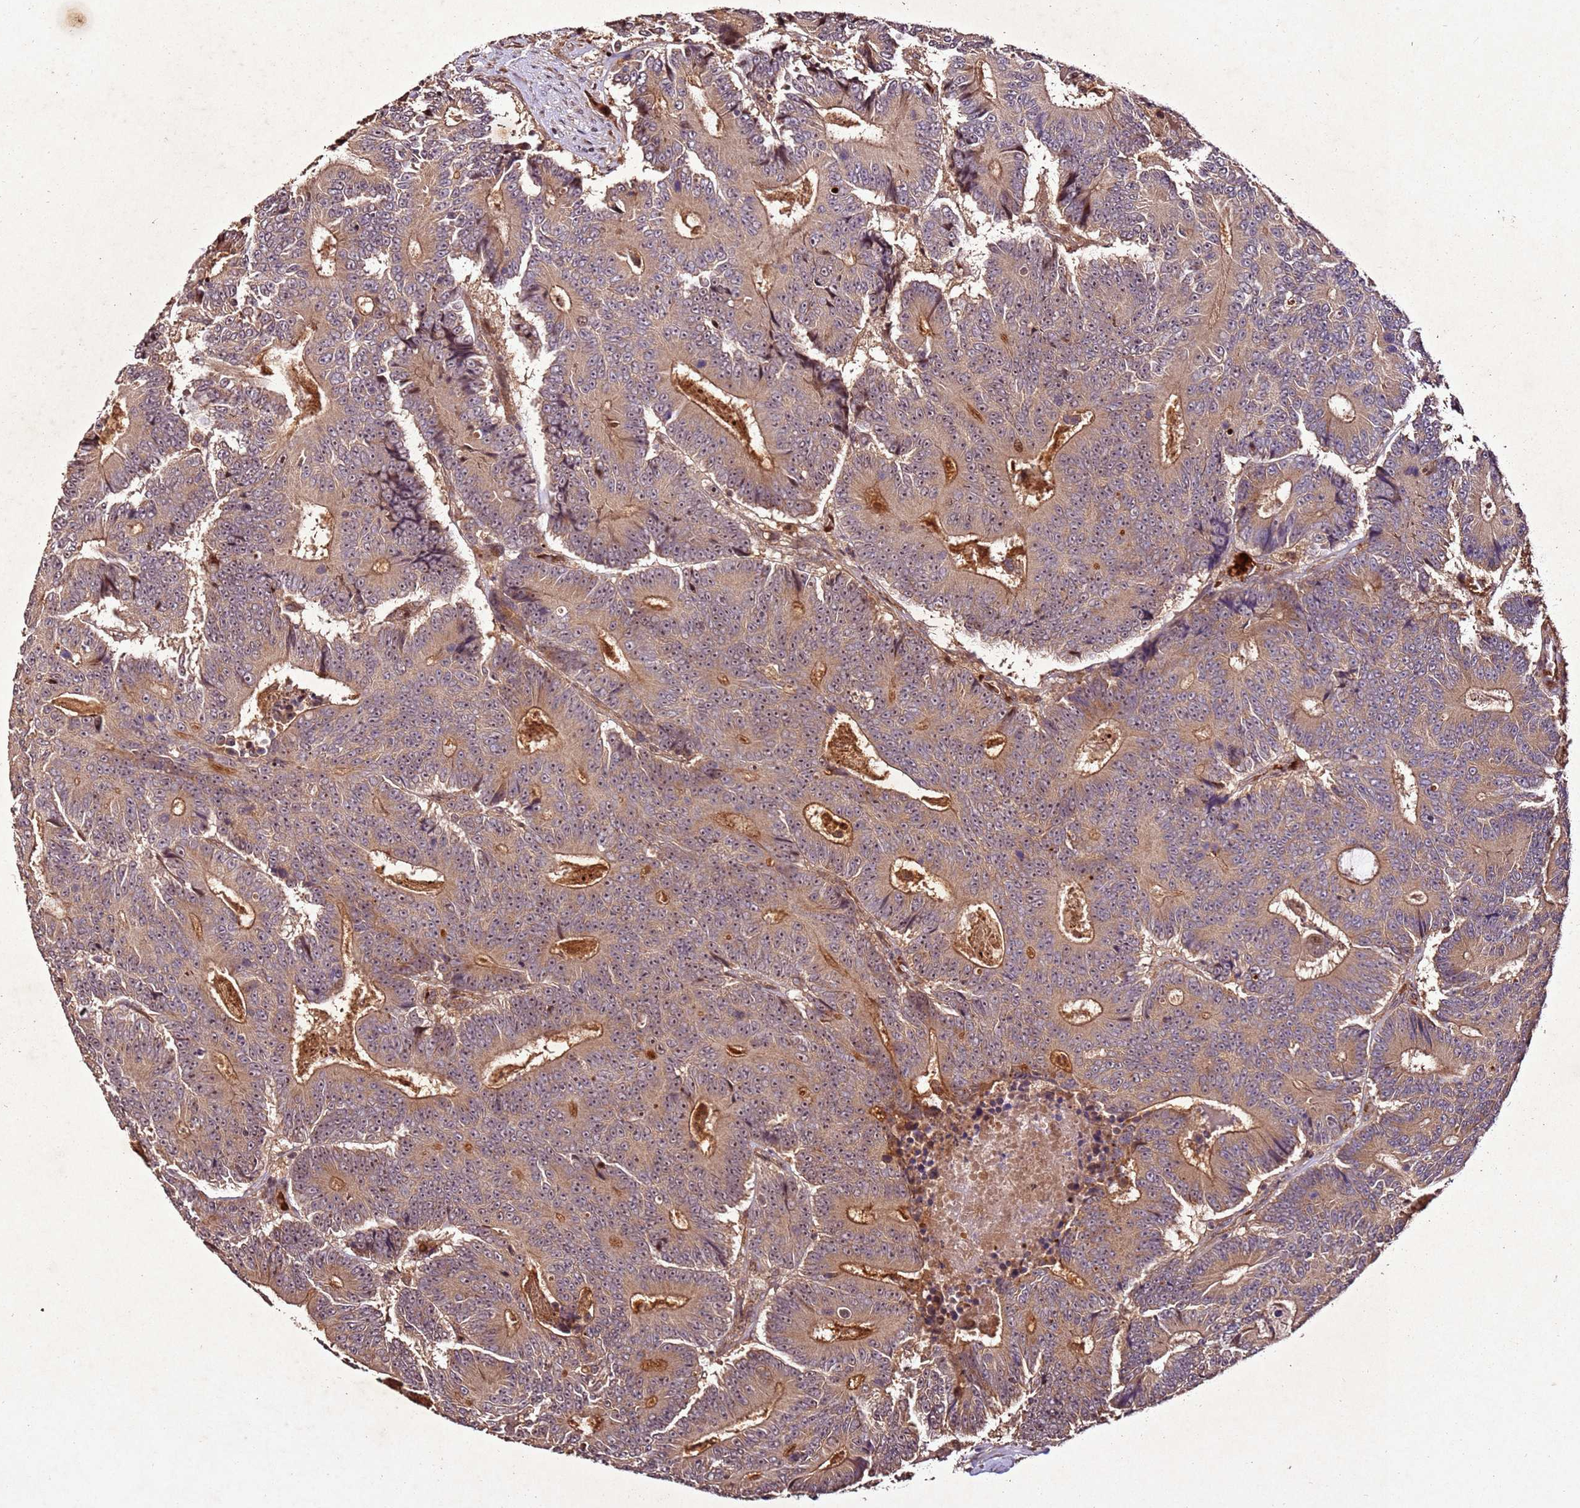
{"staining": {"intensity": "moderate", "quantity": ">75%", "location": "cytoplasmic/membranous,nuclear"}, "tissue": "colorectal cancer", "cell_type": "Tumor cells", "image_type": "cancer", "snomed": [{"axis": "morphology", "description": "Adenocarcinoma, NOS"}, {"axis": "topography", "description": "Colon"}], "caption": "Moderate cytoplasmic/membranous and nuclear protein positivity is identified in about >75% of tumor cells in colorectal cancer (adenocarcinoma).", "gene": "PTMA", "patient": {"sex": "male", "age": 83}}